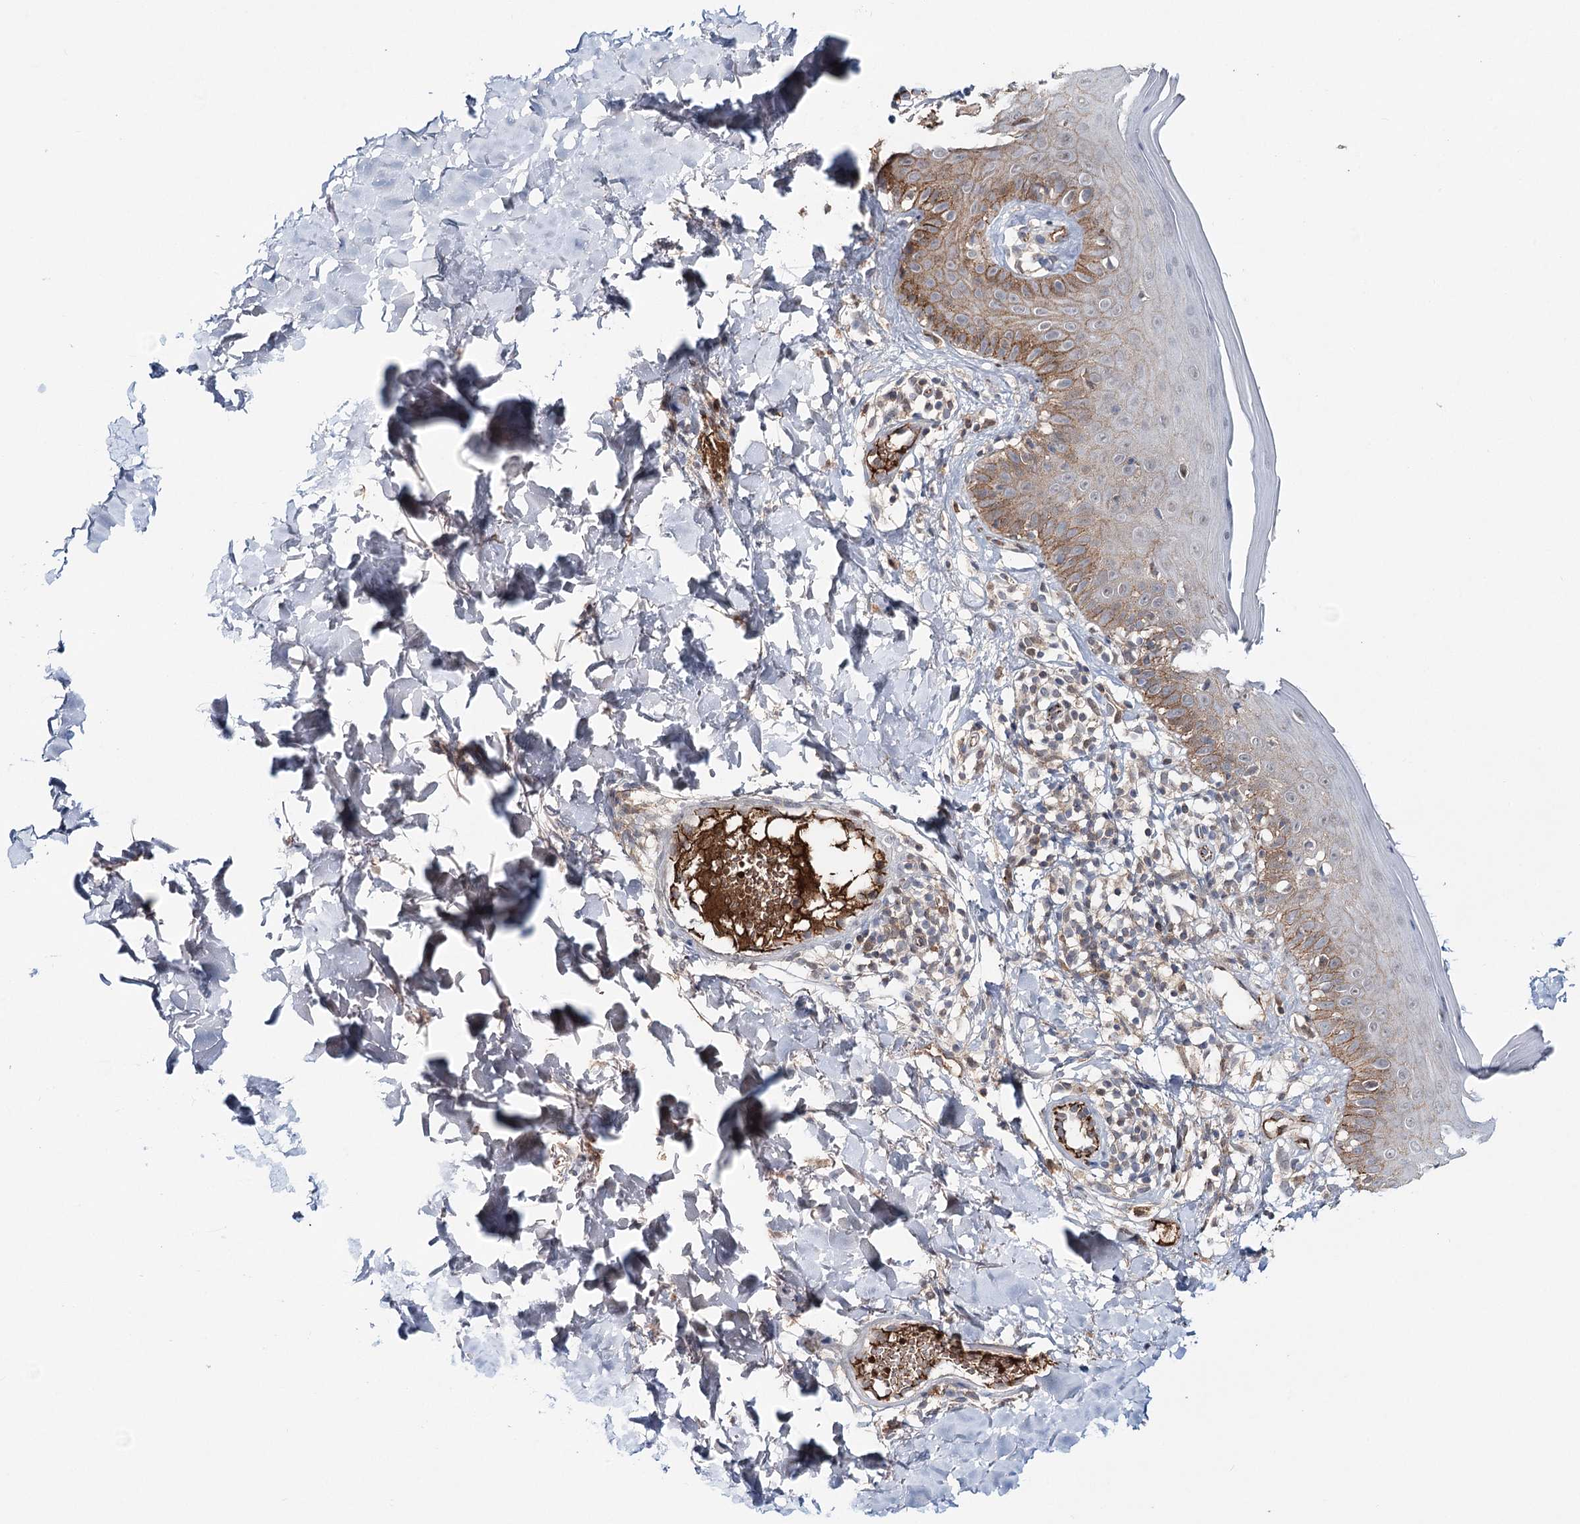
{"staining": {"intensity": "negative", "quantity": "none", "location": "none"}, "tissue": "skin", "cell_type": "Fibroblasts", "image_type": "normal", "snomed": [{"axis": "morphology", "description": "Normal tissue, NOS"}, {"axis": "topography", "description": "Skin"}], "caption": "Protein analysis of benign skin exhibits no significant staining in fibroblasts. The staining was performed using DAB (3,3'-diaminobenzidine) to visualize the protein expression in brown, while the nuclei were stained in blue with hematoxylin (Magnification: 20x).", "gene": "PKP4", "patient": {"sex": "male", "age": 52}}